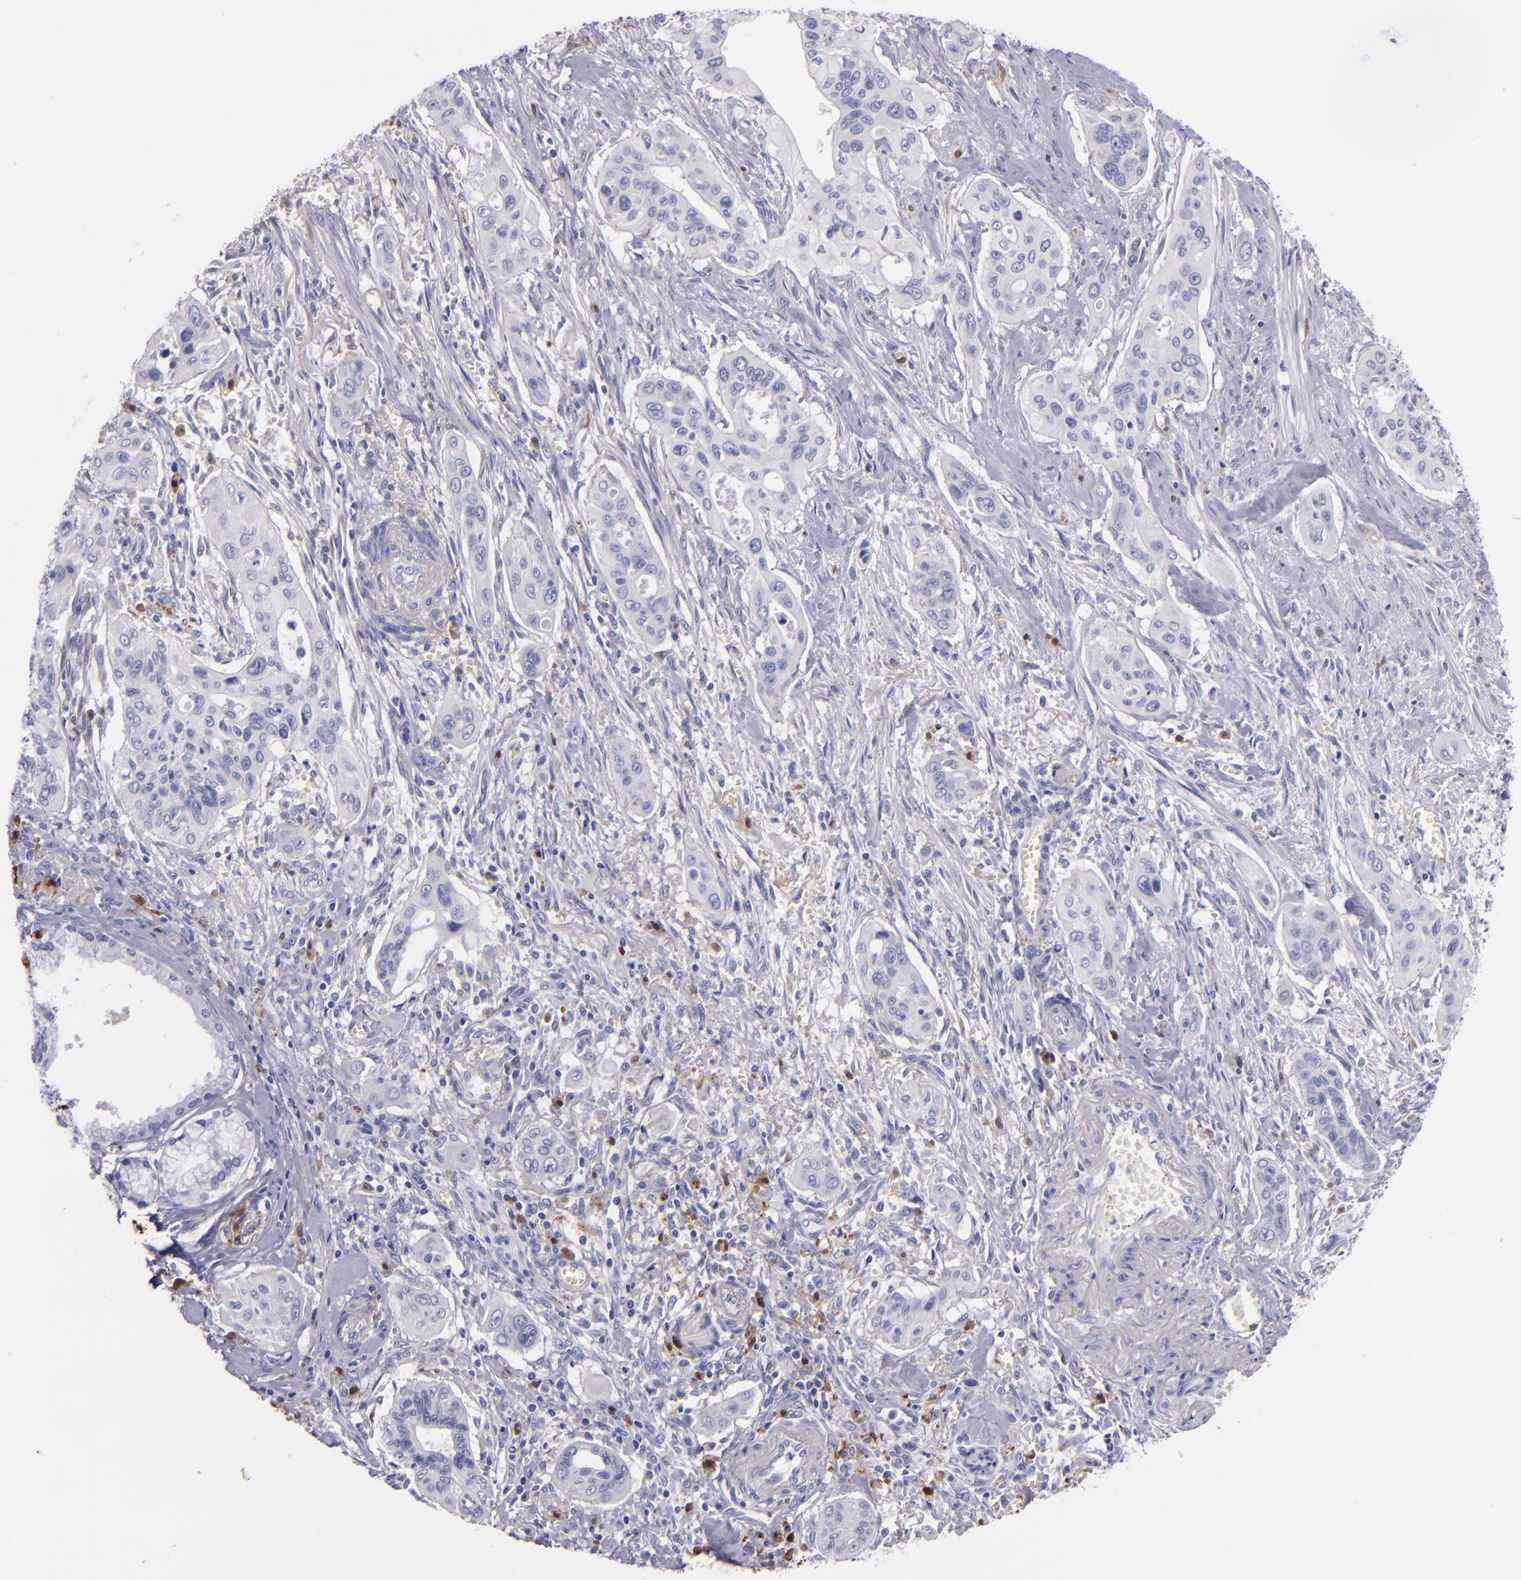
{"staining": {"intensity": "negative", "quantity": "none", "location": "none"}, "tissue": "pancreatic cancer", "cell_type": "Tumor cells", "image_type": "cancer", "snomed": [{"axis": "morphology", "description": "Adenocarcinoma, NOS"}, {"axis": "topography", "description": "Pancreas"}], "caption": "The photomicrograph exhibits no staining of tumor cells in pancreatic cancer (adenocarcinoma).", "gene": "F13A1", "patient": {"sex": "male", "age": 77}}